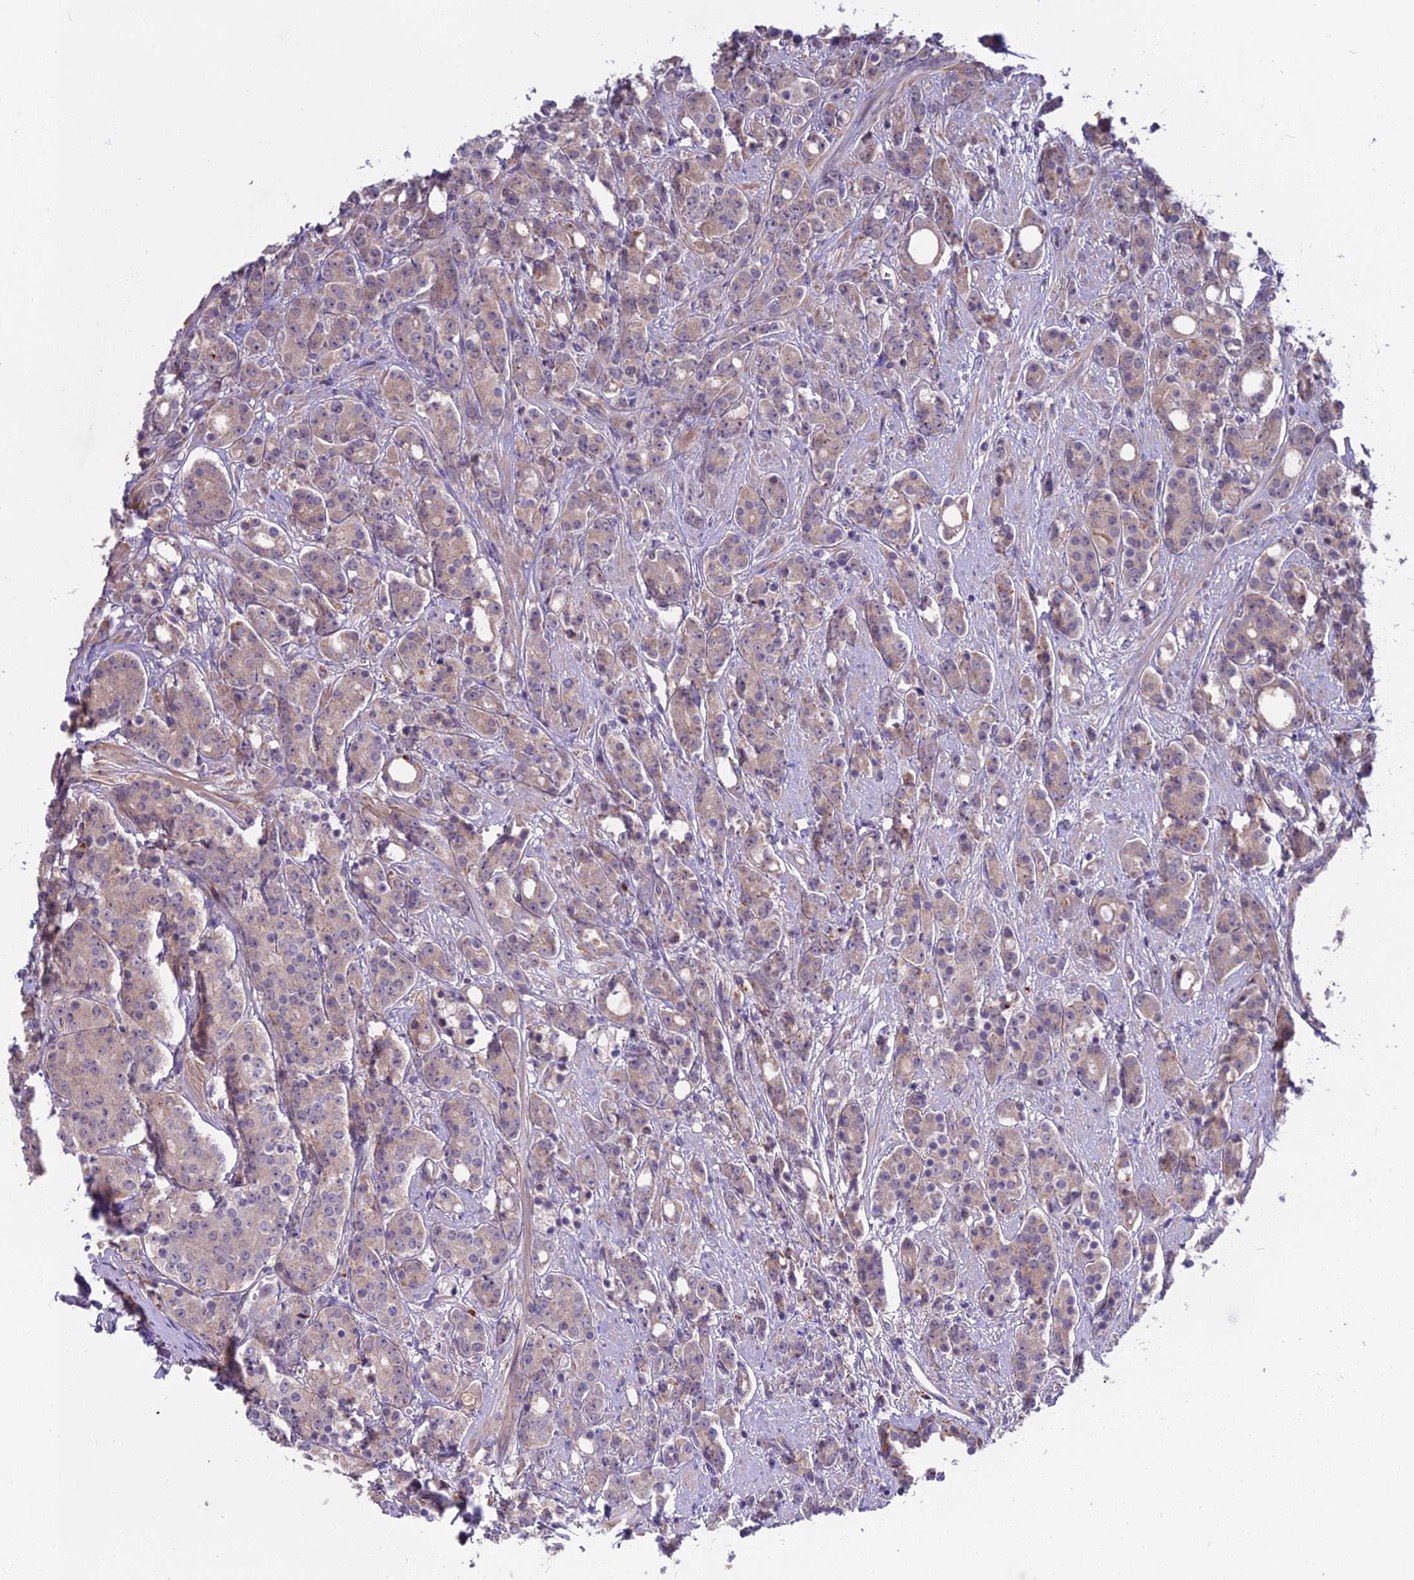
{"staining": {"intensity": "weak", "quantity": "25%-75%", "location": "cytoplasmic/membranous"}, "tissue": "prostate cancer", "cell_type": "Tumor cells", "image_type": "cancer", "snomed": [{"axis": "morphology", "description": "Adenocarcinoma, High grade"}, {"axis": "topography", "description": "Prostate"}], "caption": "Protein staining of adenocarcinoma (high-grade) (prostate) tissue shows weak cytoplasmic/membranous positivity in about 25%-75% of tumor cells. The staining was performed using DAB to visualize the protein expression in brown, while the nuclei were stained in blue with hematoxylin (Magnification: 20x).", "gene": "EID2", "patient": {"sex": "male", "age": 62}}